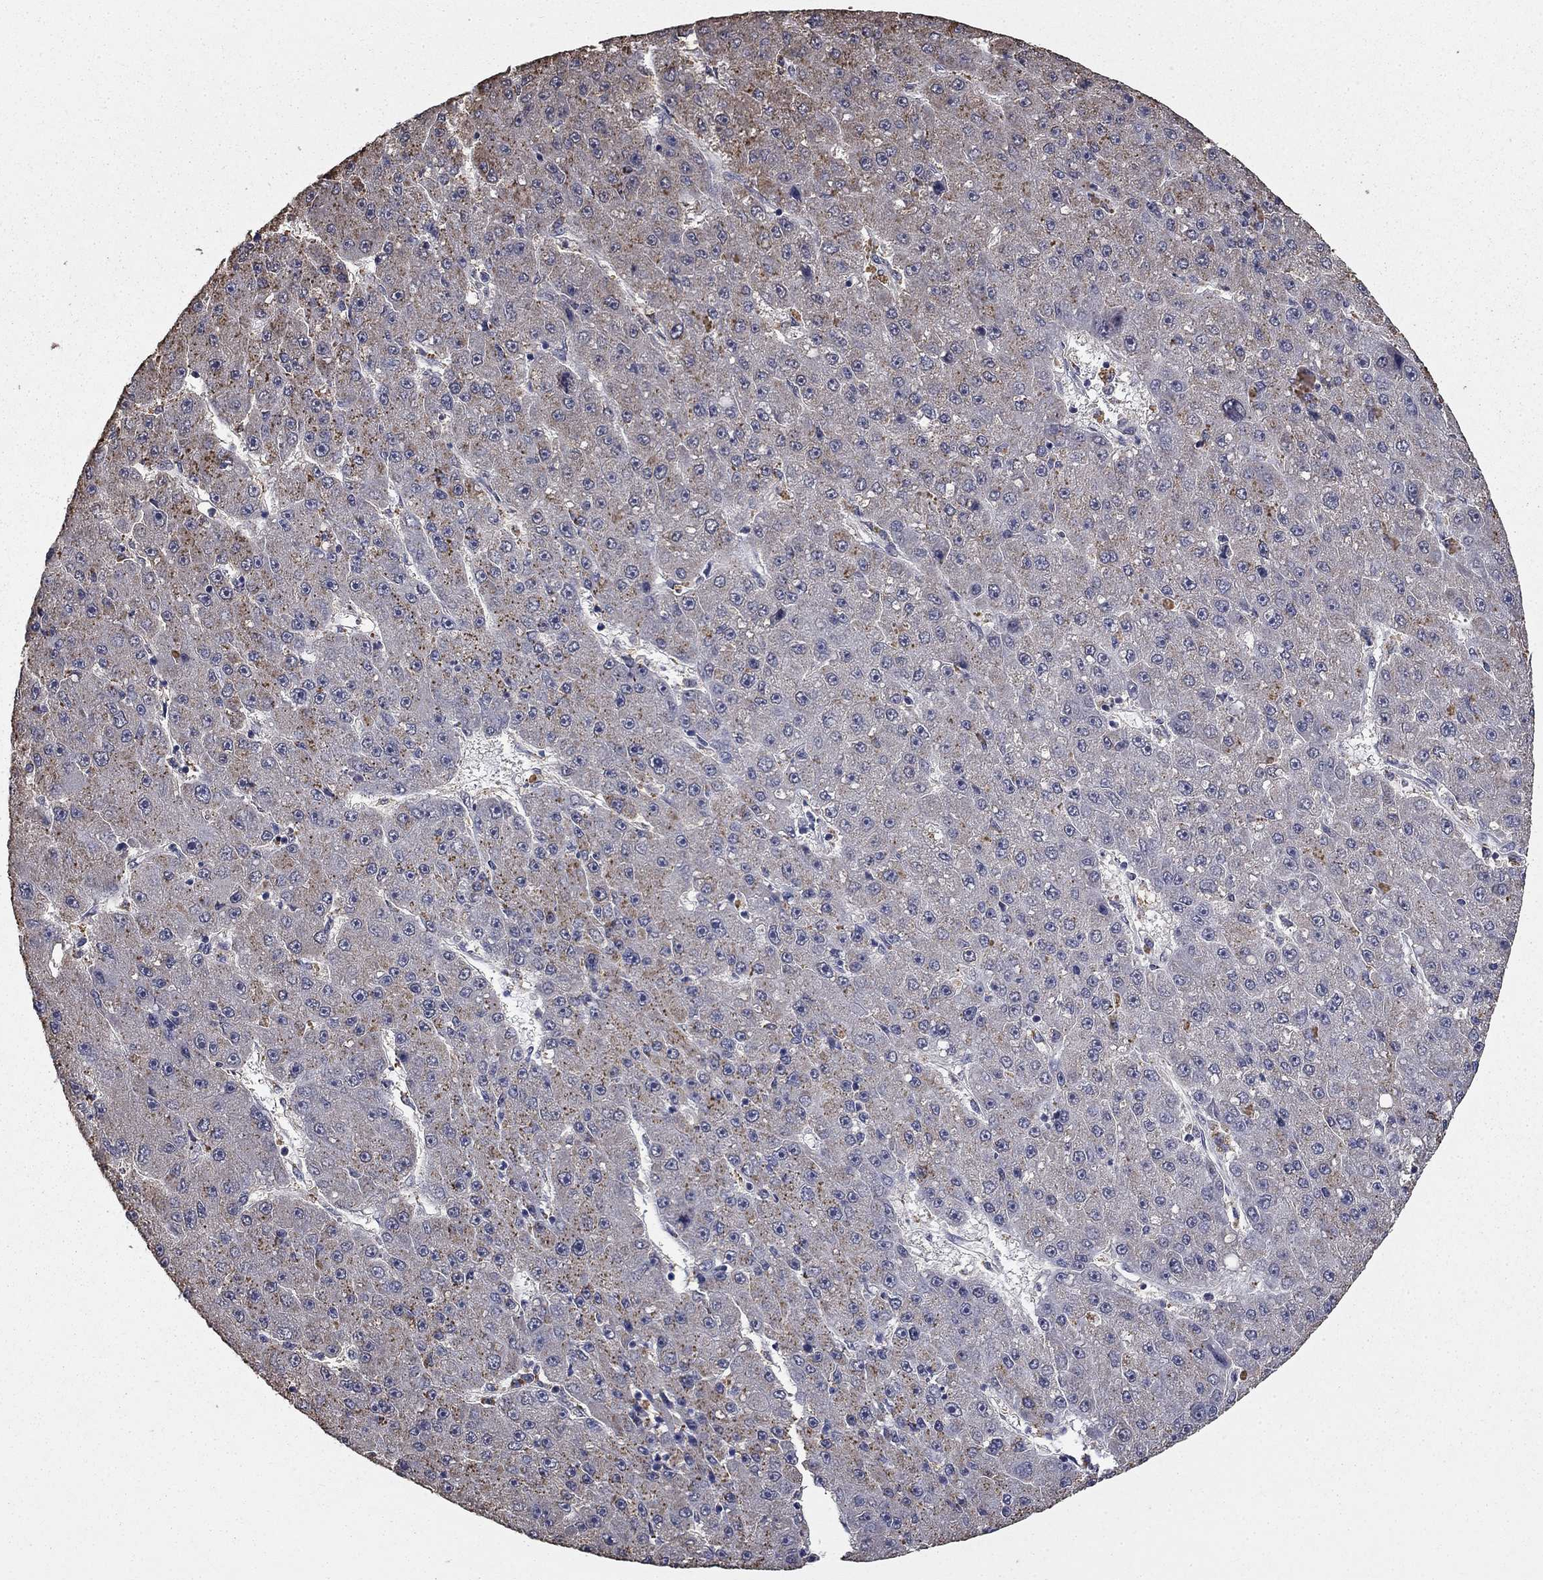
{"staining": {"intensity": "weak", "quantity": "<25%", "location": "cytoplasmic/membranous"}, "tissue": "liver cancer", "cell_type": "Tumor cells", "image_type": "cancer", "snomed": [{"axis": "morphology", "description": "Carcinoma, Hepatocellular, NOS"}, {"axis": "topography", "description": "Liver"}], "caption": "Tumor cells show no significant protein expression in liver cancer.", "gene": "MFAP3L", "patient": {"sex": "male", "age": 67}}